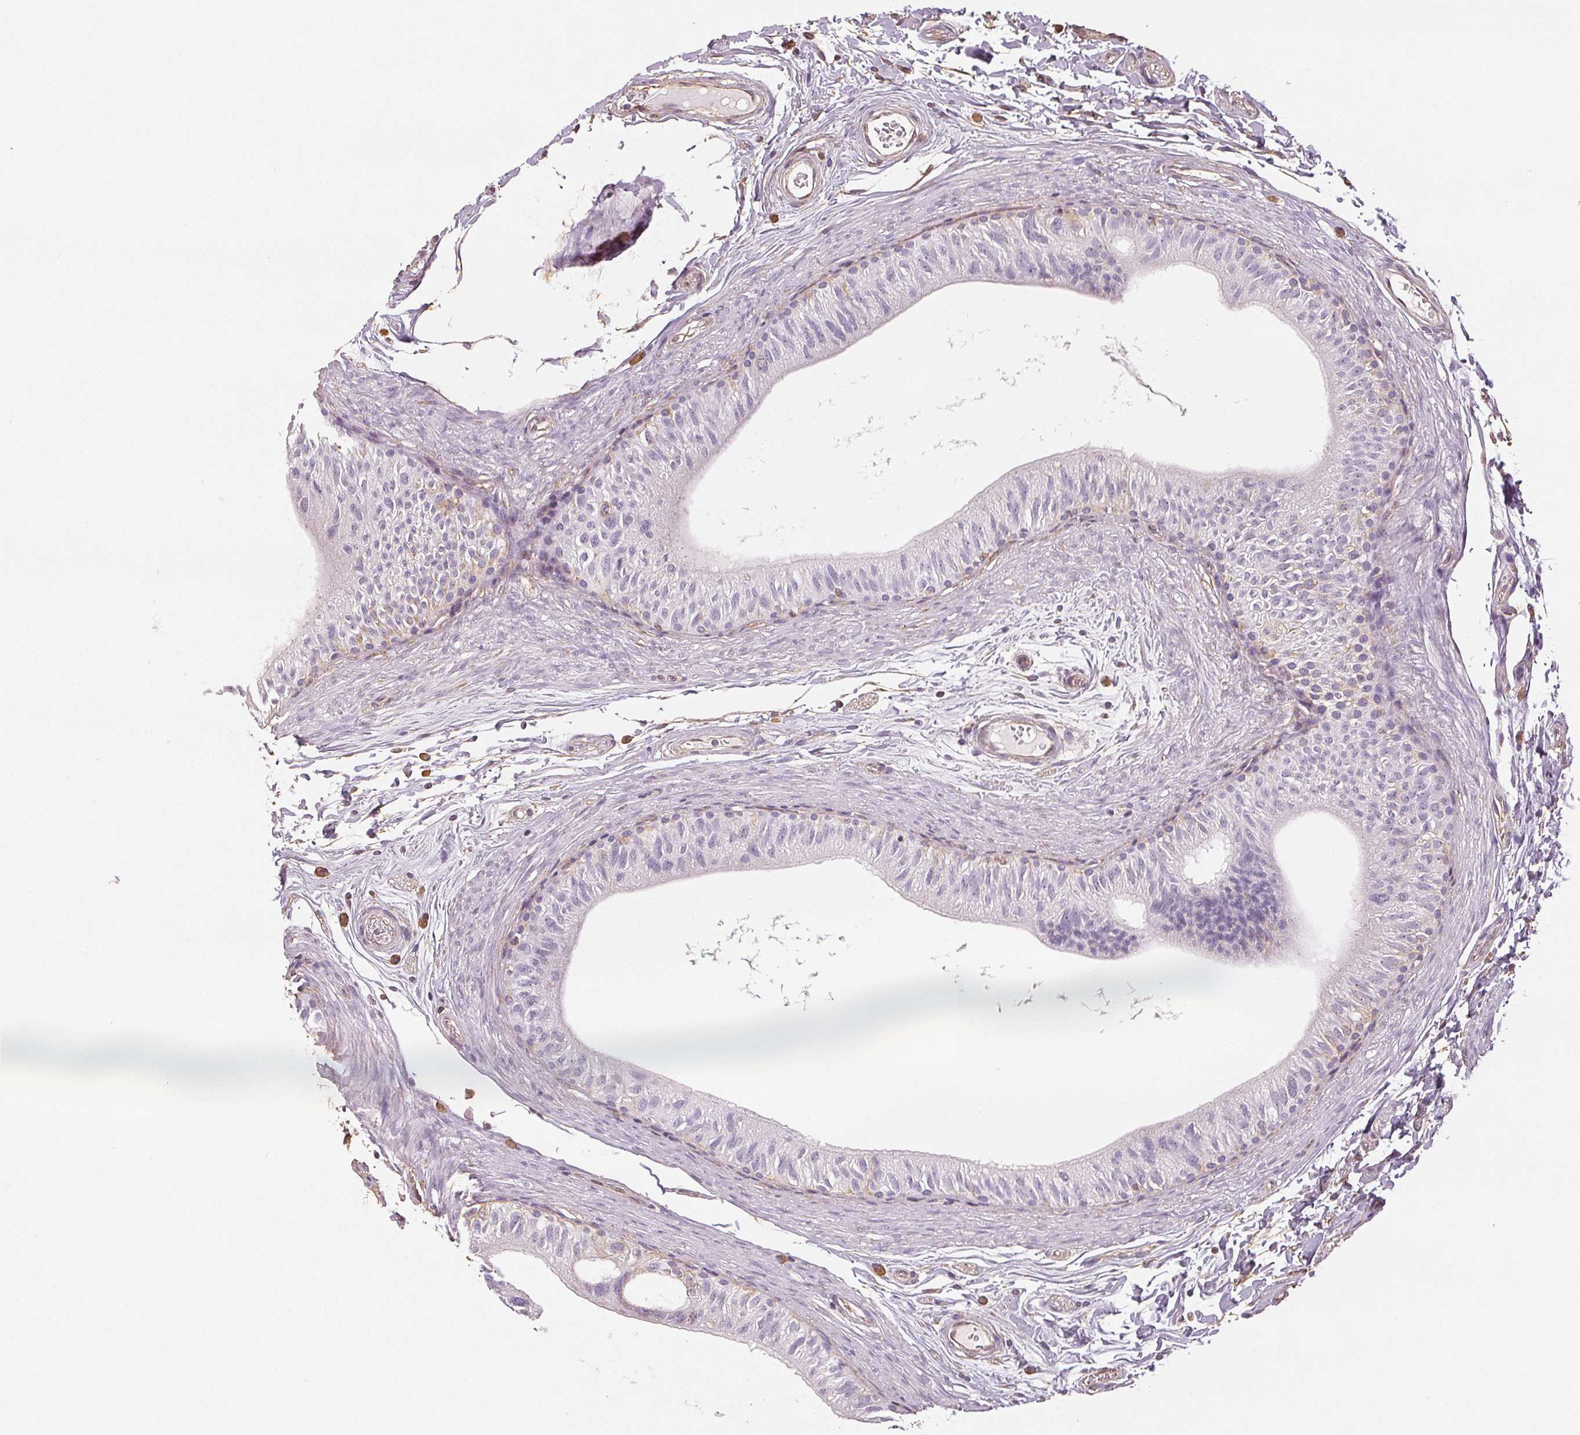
{"staining": {"intensity": "negative", "quantity": "none", "location": "none"}, "tissue": "epididymis", "cell_type": "Glandular cells", "image_type": "normal", "snomed": [{"axis": "morphology", "description": "Normal tissue, NOS"}, {"axis": "topography", "description": "Epididymis"}], "caption": "IHC image of unremarkable epididymis stained for a protein (brown), which demonstrates no staining in glandular cells. The staining was performed using DAB to visualize the protein expression in brown, while the nuclei were stained in blue with hematoxylin (Magnification: 20x).", "gene": "COL7A1", "patient": {"sex": "male", "age": 36}}